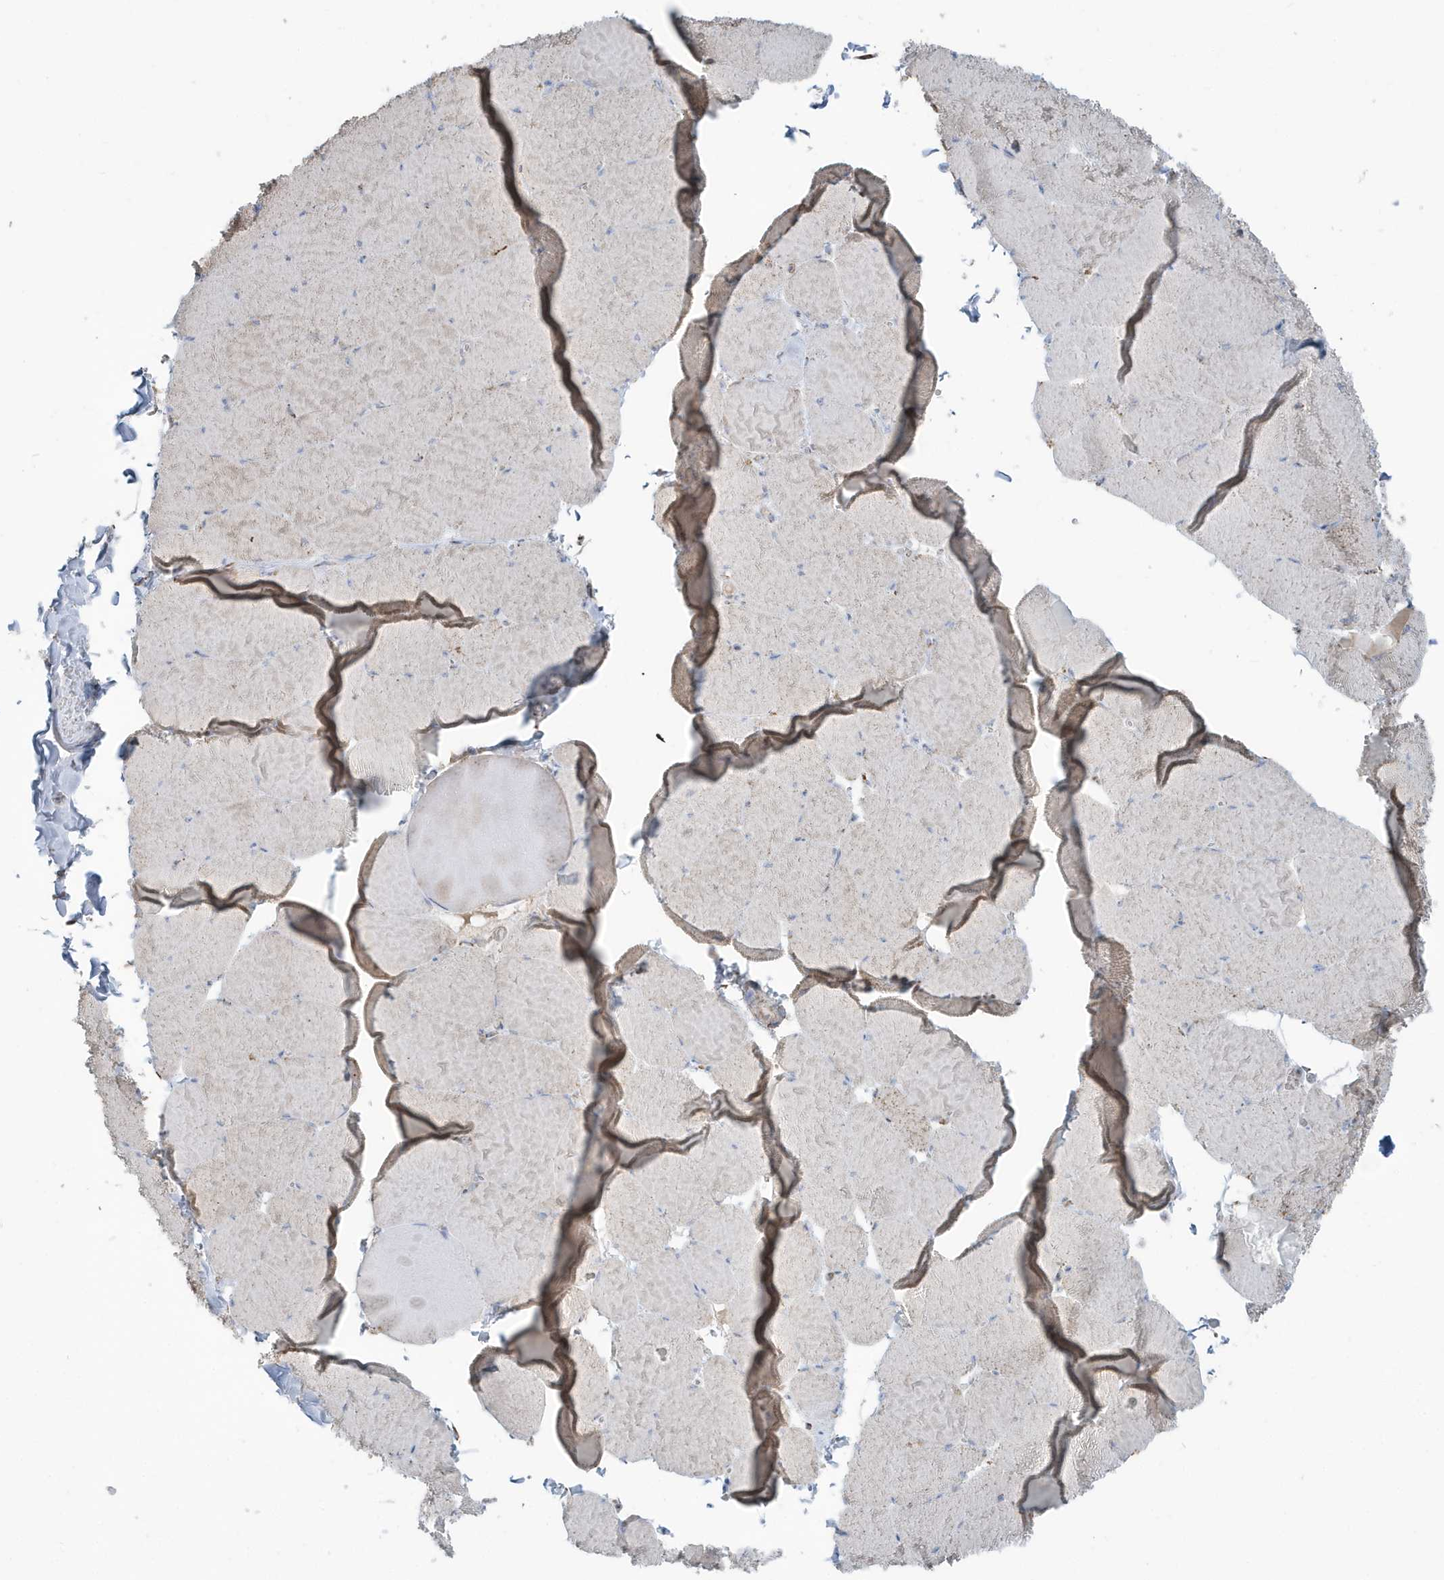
{"staining": {"intensity": "weak", "quantity": "25%-75%", "location": "cytoplasmic/membranous"}, "tissue": "skeletal muscle", "cell_type": "Myocytes", "image_type": "normal", "snomed": [{"axis": "morphology", "description": "Normal tissue, NOS"}, {"axis": "topography", "description": "Skeletal muscle"}, {"axis": "topography", "description": "Head-Neck"}], "caption": "Immunohistochemical staining of unremarkable human skeletal muscle displays low levels of weak cytoplasmic/membranous staining in approximately 25%-75% of myocytes. The staining is performed using DAB (3,3'-diaminobenzidine) brown chromogen to label protein expression. The nuclei are counter-stained blue using hematoxylin.", "gene": "RAB11FIP3", "patient": {"sex": "male", "age": 66}}